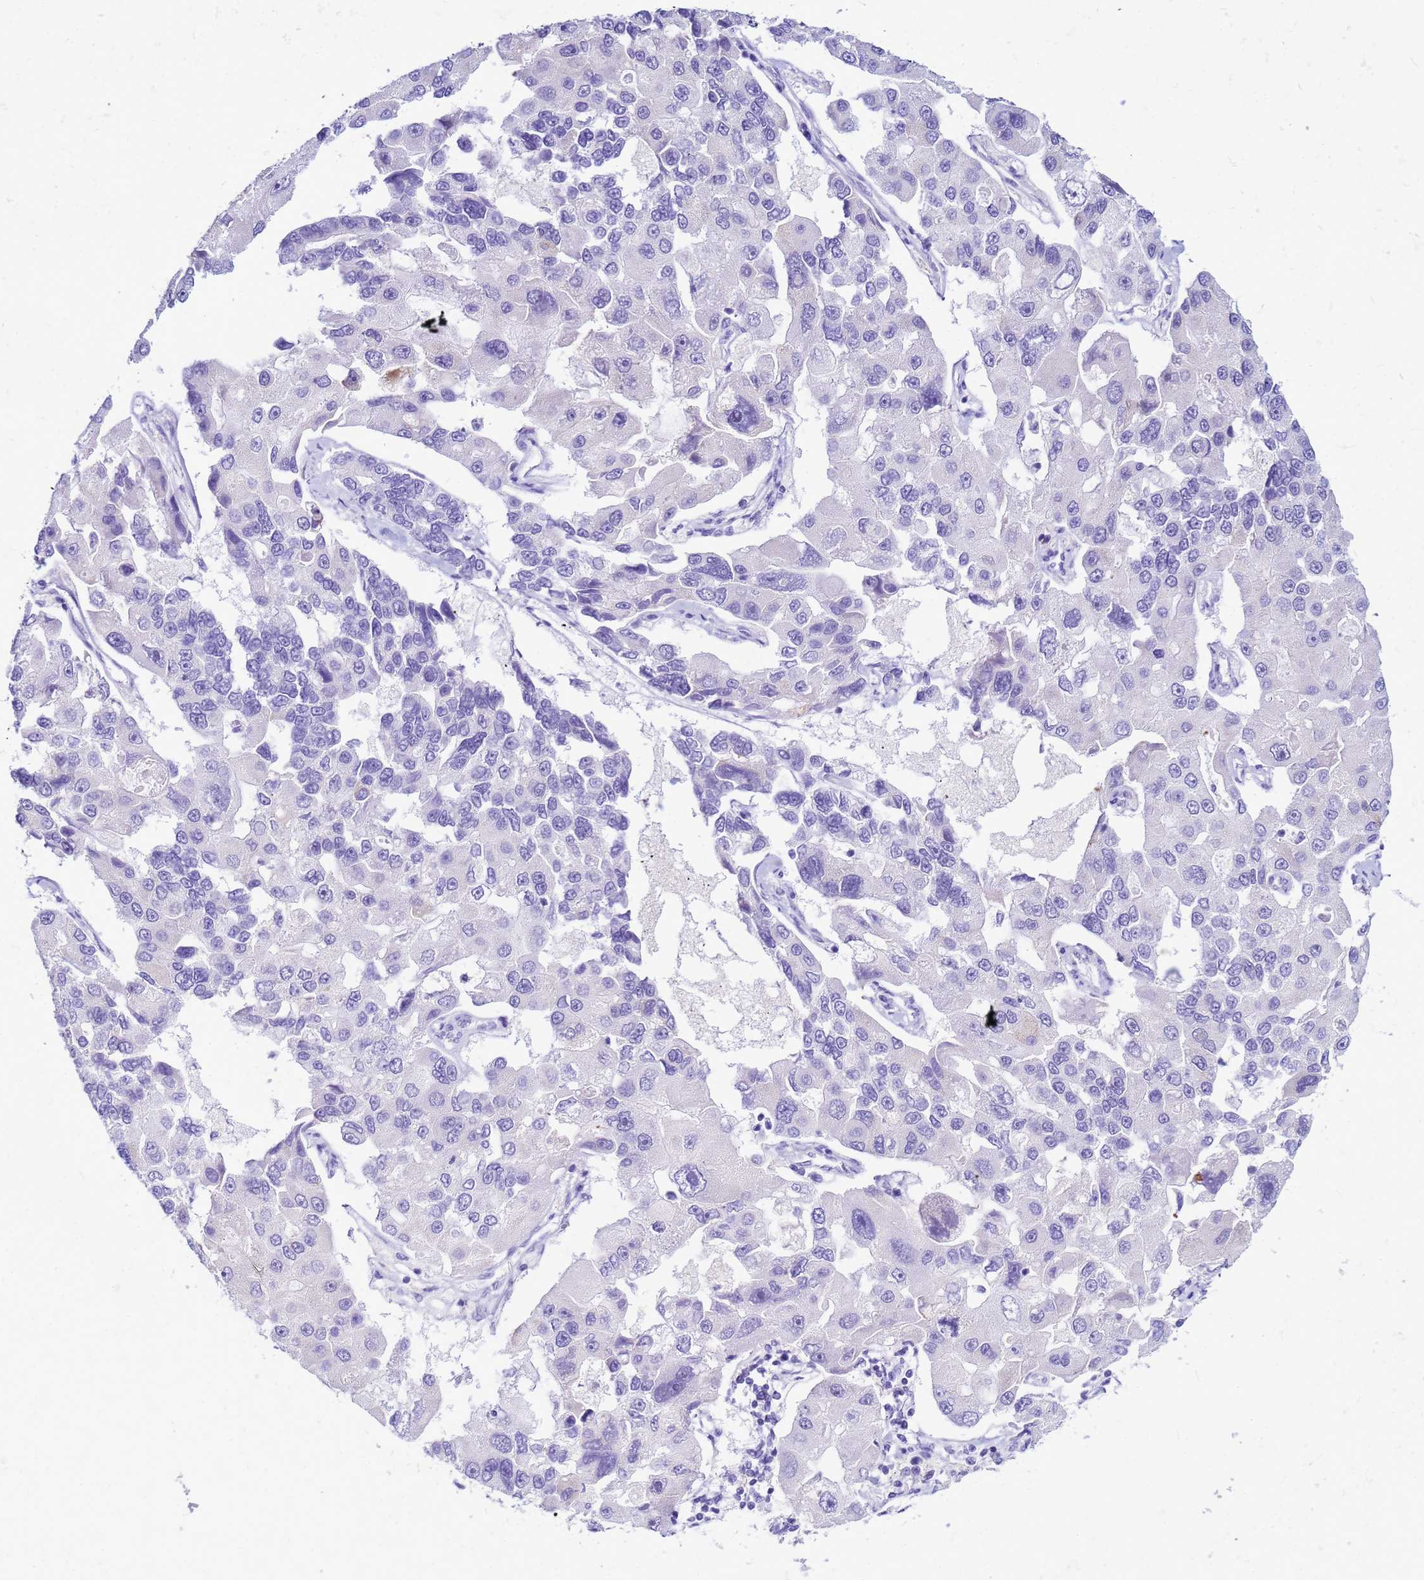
{"staining": {"intensity": "negative", "quantity": "none", "location": "none"}, "tissue": "lung cancer", "cell_type": "Tumor cells", "image_type": "cancer", "snomed": [{"axis": "morphology", "description": "Adenocarcinoma, NOS"}, {"axis": "topography", "description": "Lung"}], "caption": "A high-resolution photomicrograph shows immunohistochemistry (IHC) staining of lung adenocarcinoma, which reveals no significant expression in tumor cells.", "gene": "CFAP100", "patient": {"sex": "female", "age": 54}}